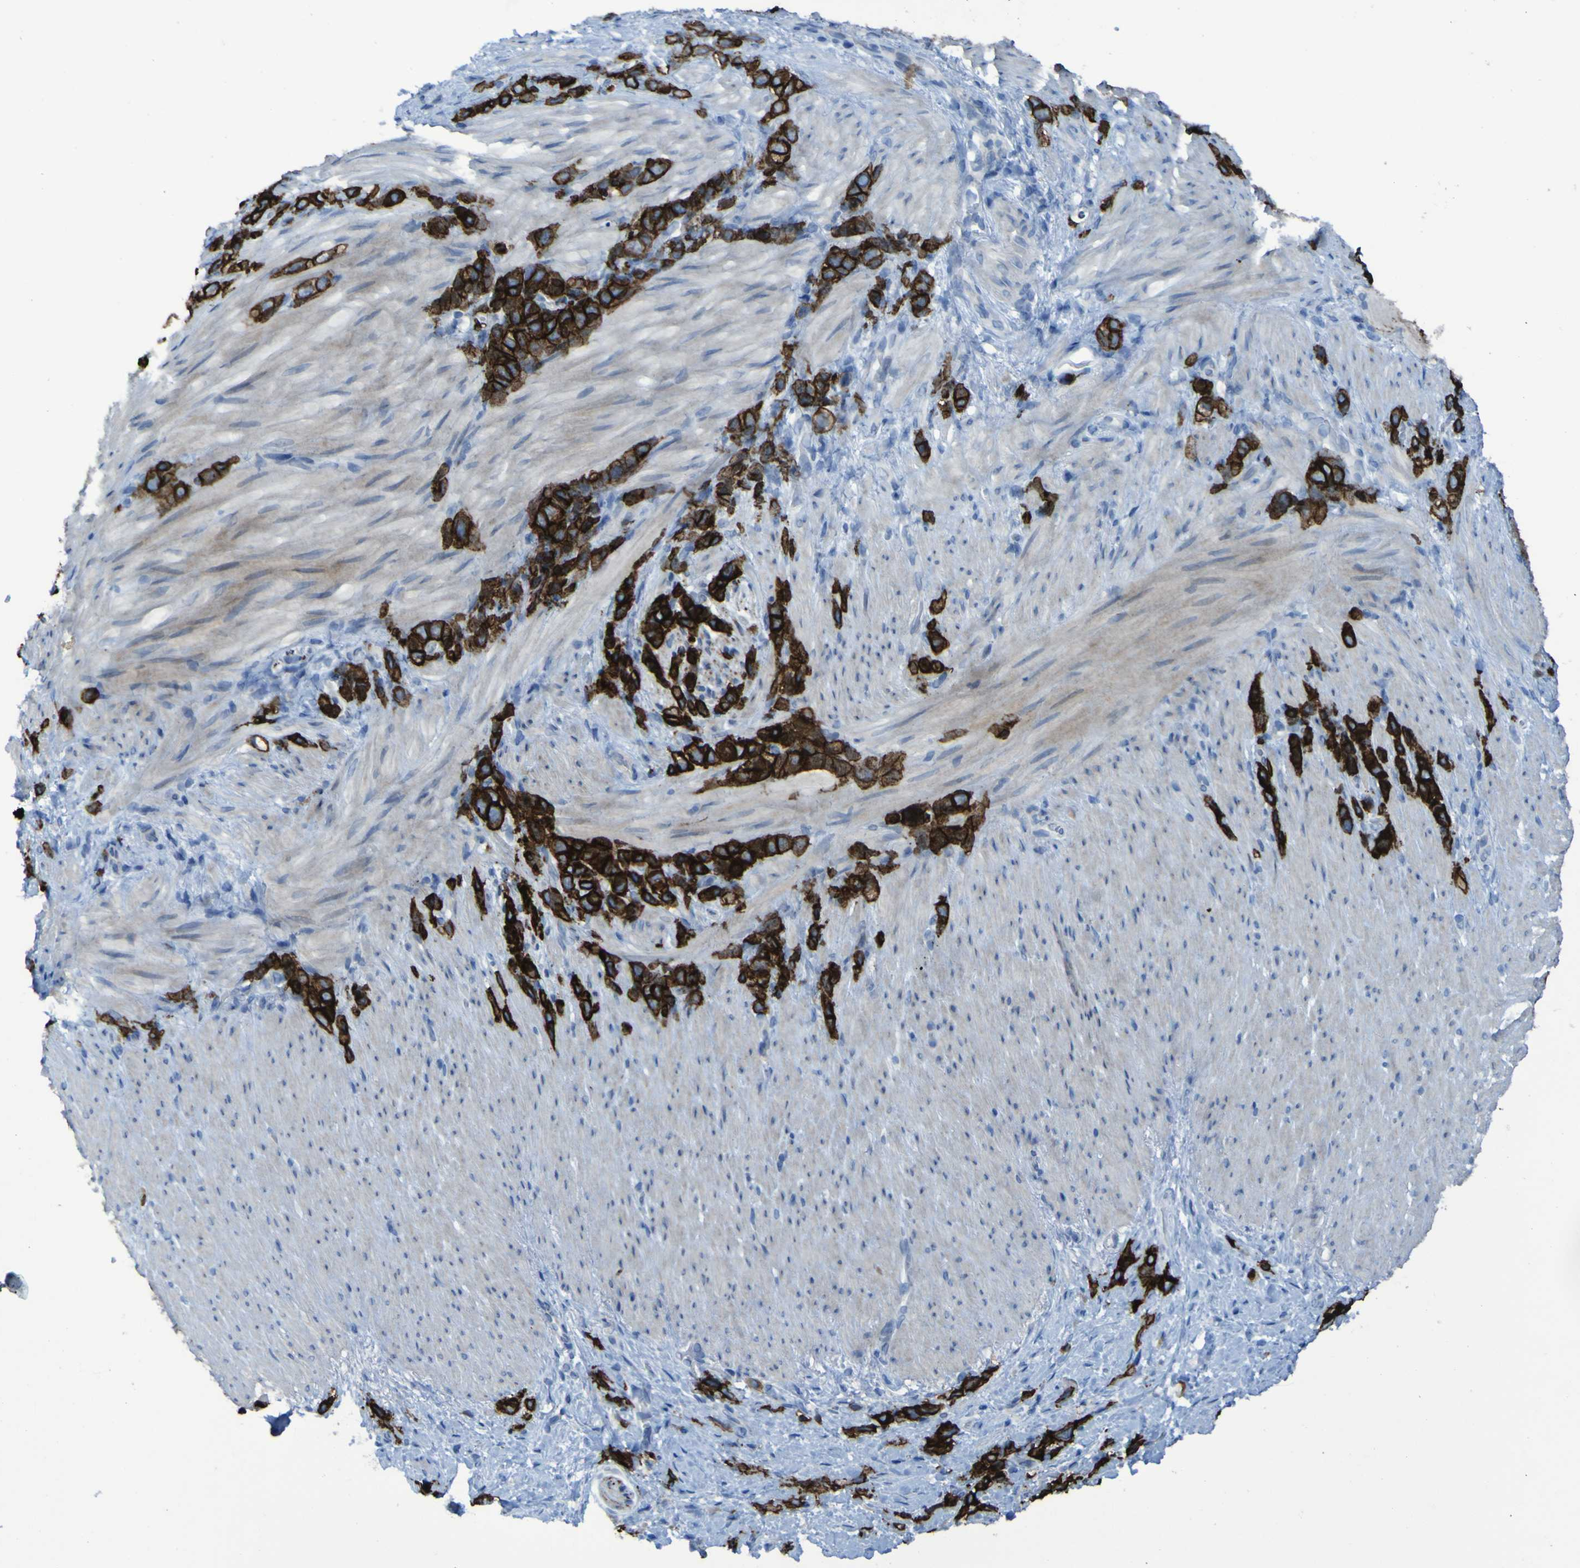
{"staining": {"intensity": "strong", "quantity": ">75%", "location": "cytoplasmic/membranous"}, "tissue": "stomach cancer", "cell_type": "Tumor cells", "image_type": "cancer", "snomed": [{"axis": "morphology", "description": "Adenocarcinoma, NOS"}, {"axis": "morphology", "description": "Adenocarcinoma, High grade"}, {"axis": "topography", "description": "Stomach, upper"}, {"axis": "topography", "description": "Stomach, lower"}], "caption": "Protein expression analysis of human stomach cancer reveals strong cytoplasmic/membranous expression in approximately >75% of tumor cells.", "gene": "CLDN18", "patient": {"sex": "female", "age": 65}}